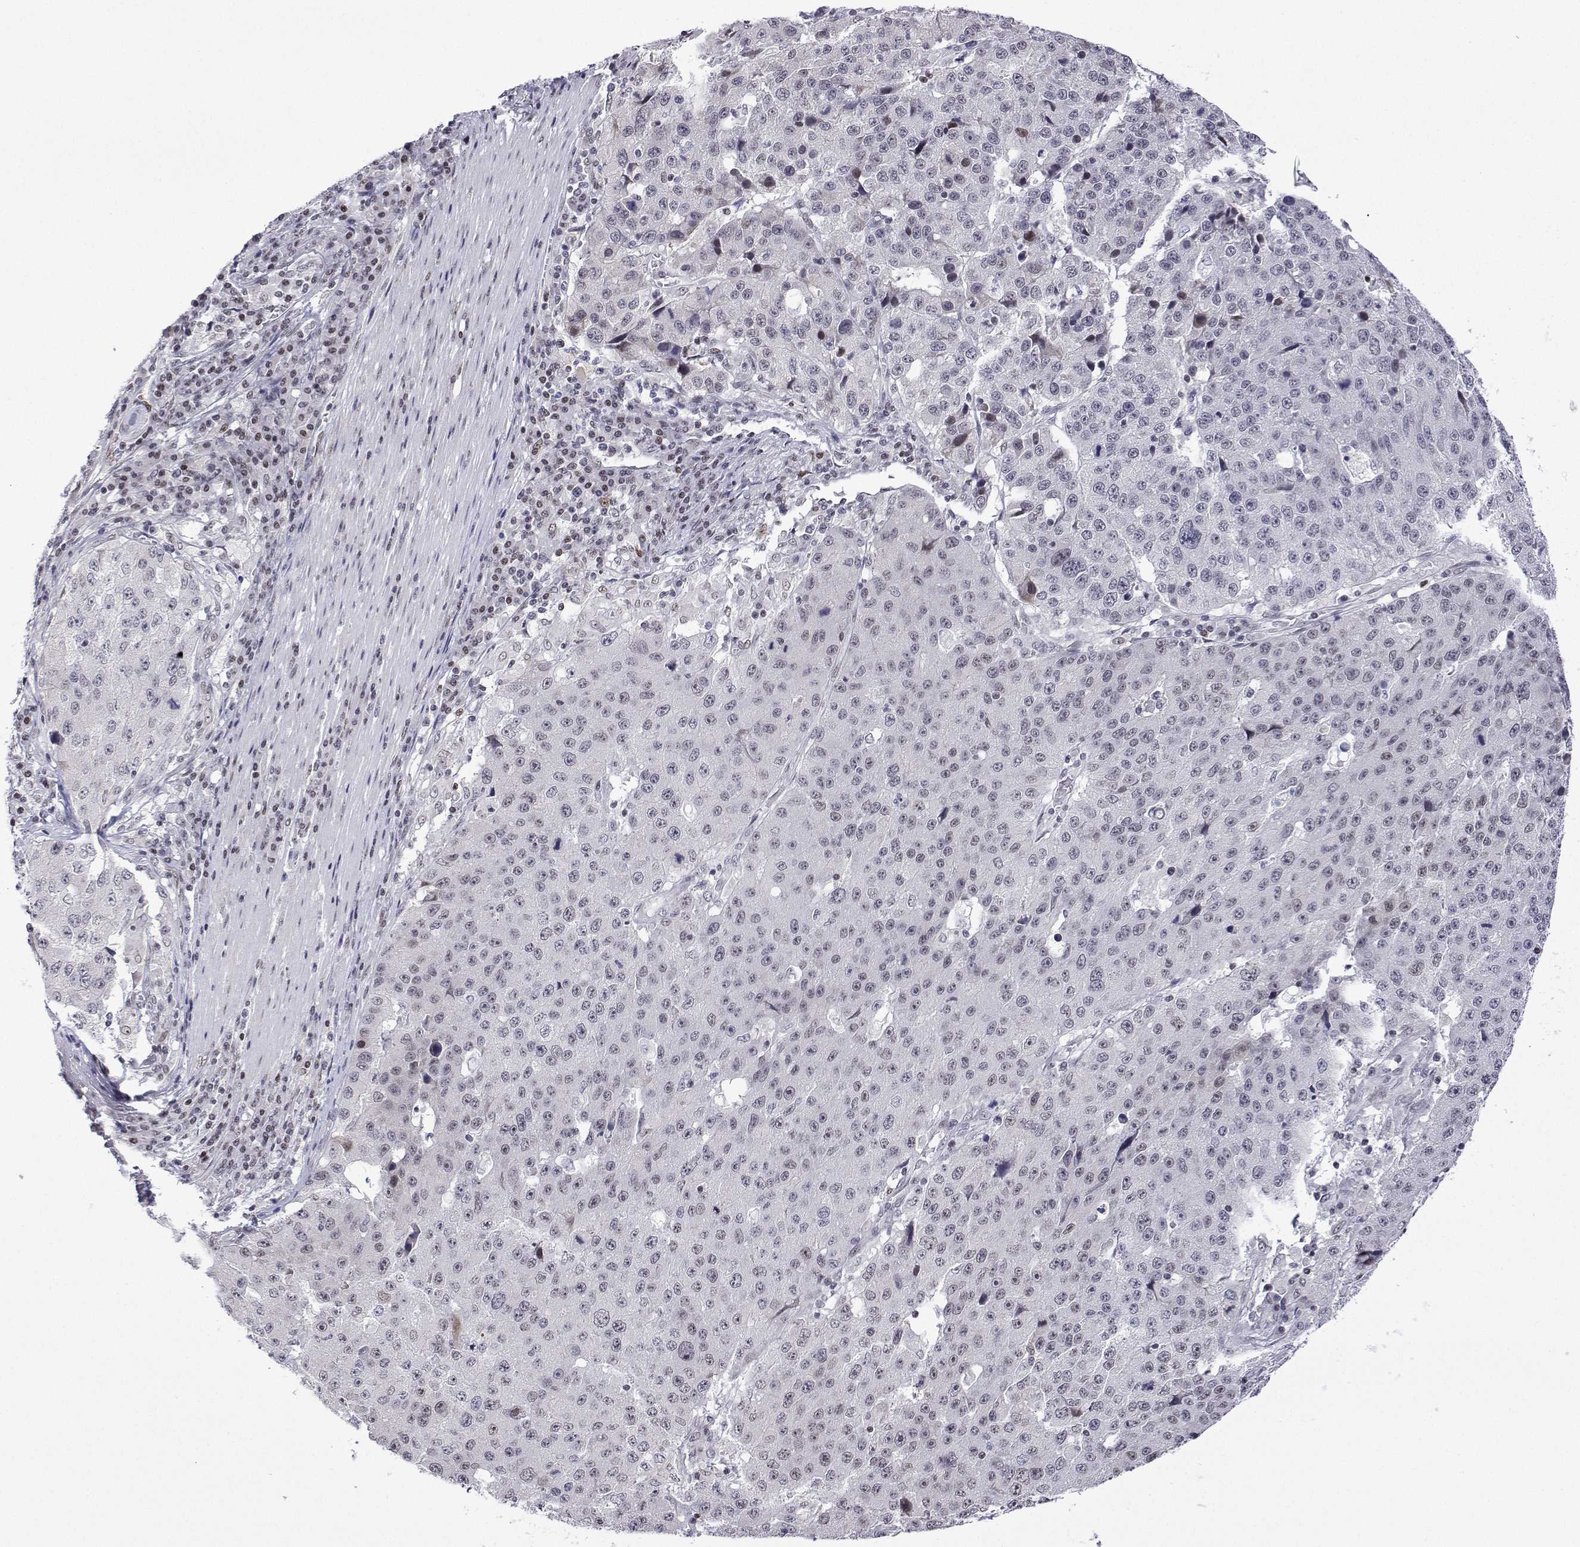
{"staining": {"intensity": "moderate", "quantity": "<25%", "location": "nuclear"}, "tissue": "stomach cancer", "cell_type": "Tumor cells", "image_type": "cancer", "snomed": [{"axis": "morphology", "description": "Adenocarcinoma, NOS"}, {"axis": "topography", "description": "Stomach"}], "caption": "Immunohistochemistry (IHC) image of neoplastic tissue: human stomach adenocarcinoma stained using IHC shows low levels of moderate protein expression localized specifically in the nuclear of tumor cells, appearing as a nuclear brown color.", "gene": "XPC", "patient": {"sex": "male", "age": 71}}